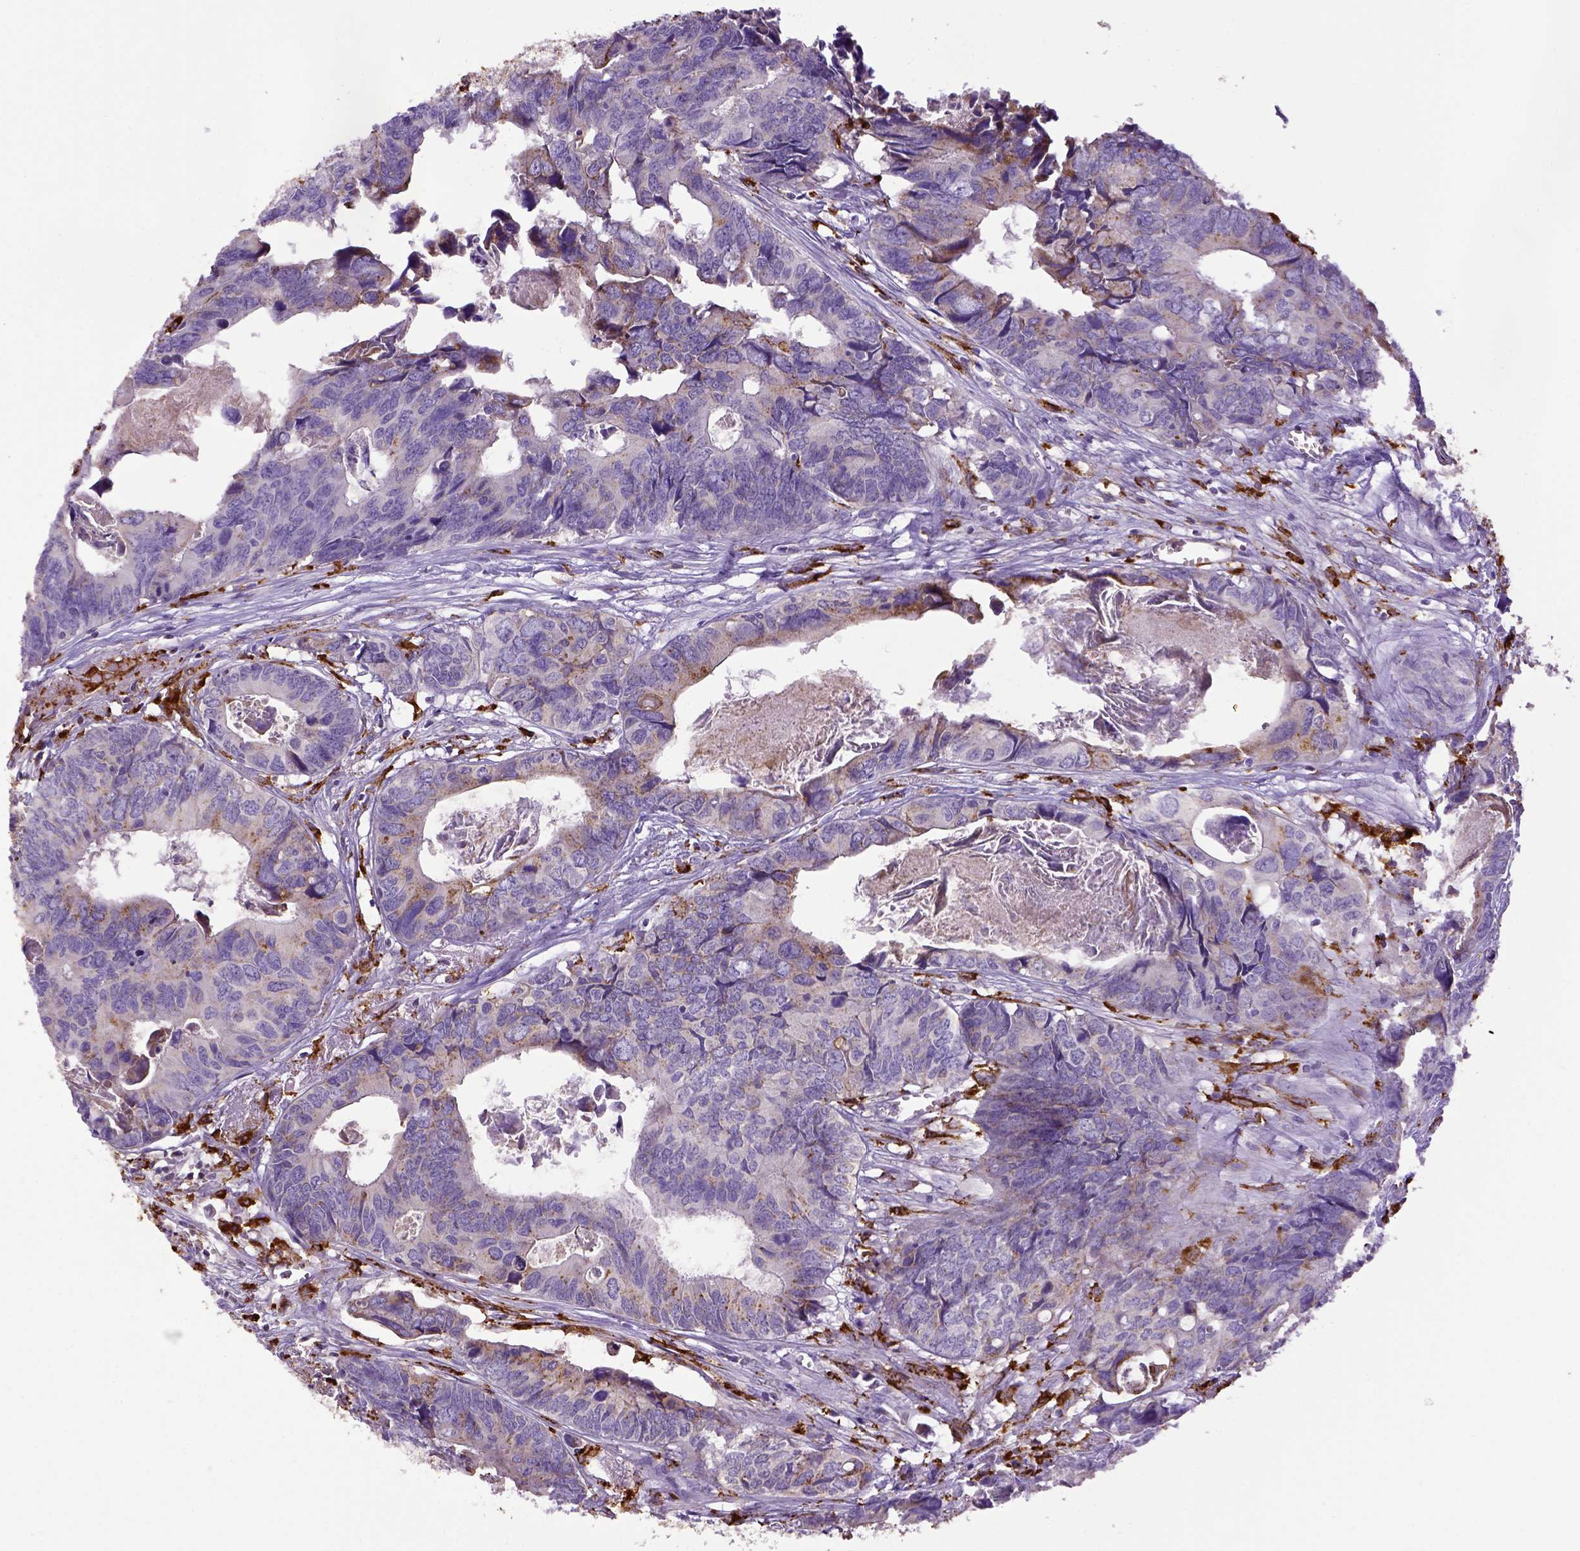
{"staining": {"intensity": "negative", "quantity": "none", "location": "none"}, "tissue": "colorectal cancer", "cell_type": "Tumor cells", "image_type": "cancer", "snomed": [{"axis": "morphology", "description": "Adenocarcinoma, NOS"}, {"axis": "topography", "description": "Colon"}], "caption": "An IHC photomicrograph of colorectal cancer (adenocarcinoma) is shown. There is no staining in tumor cells of colorectal cancer (adenocarcinoma).", "gene": "CD68", "patient": {"sex": "female", "age": 82}}